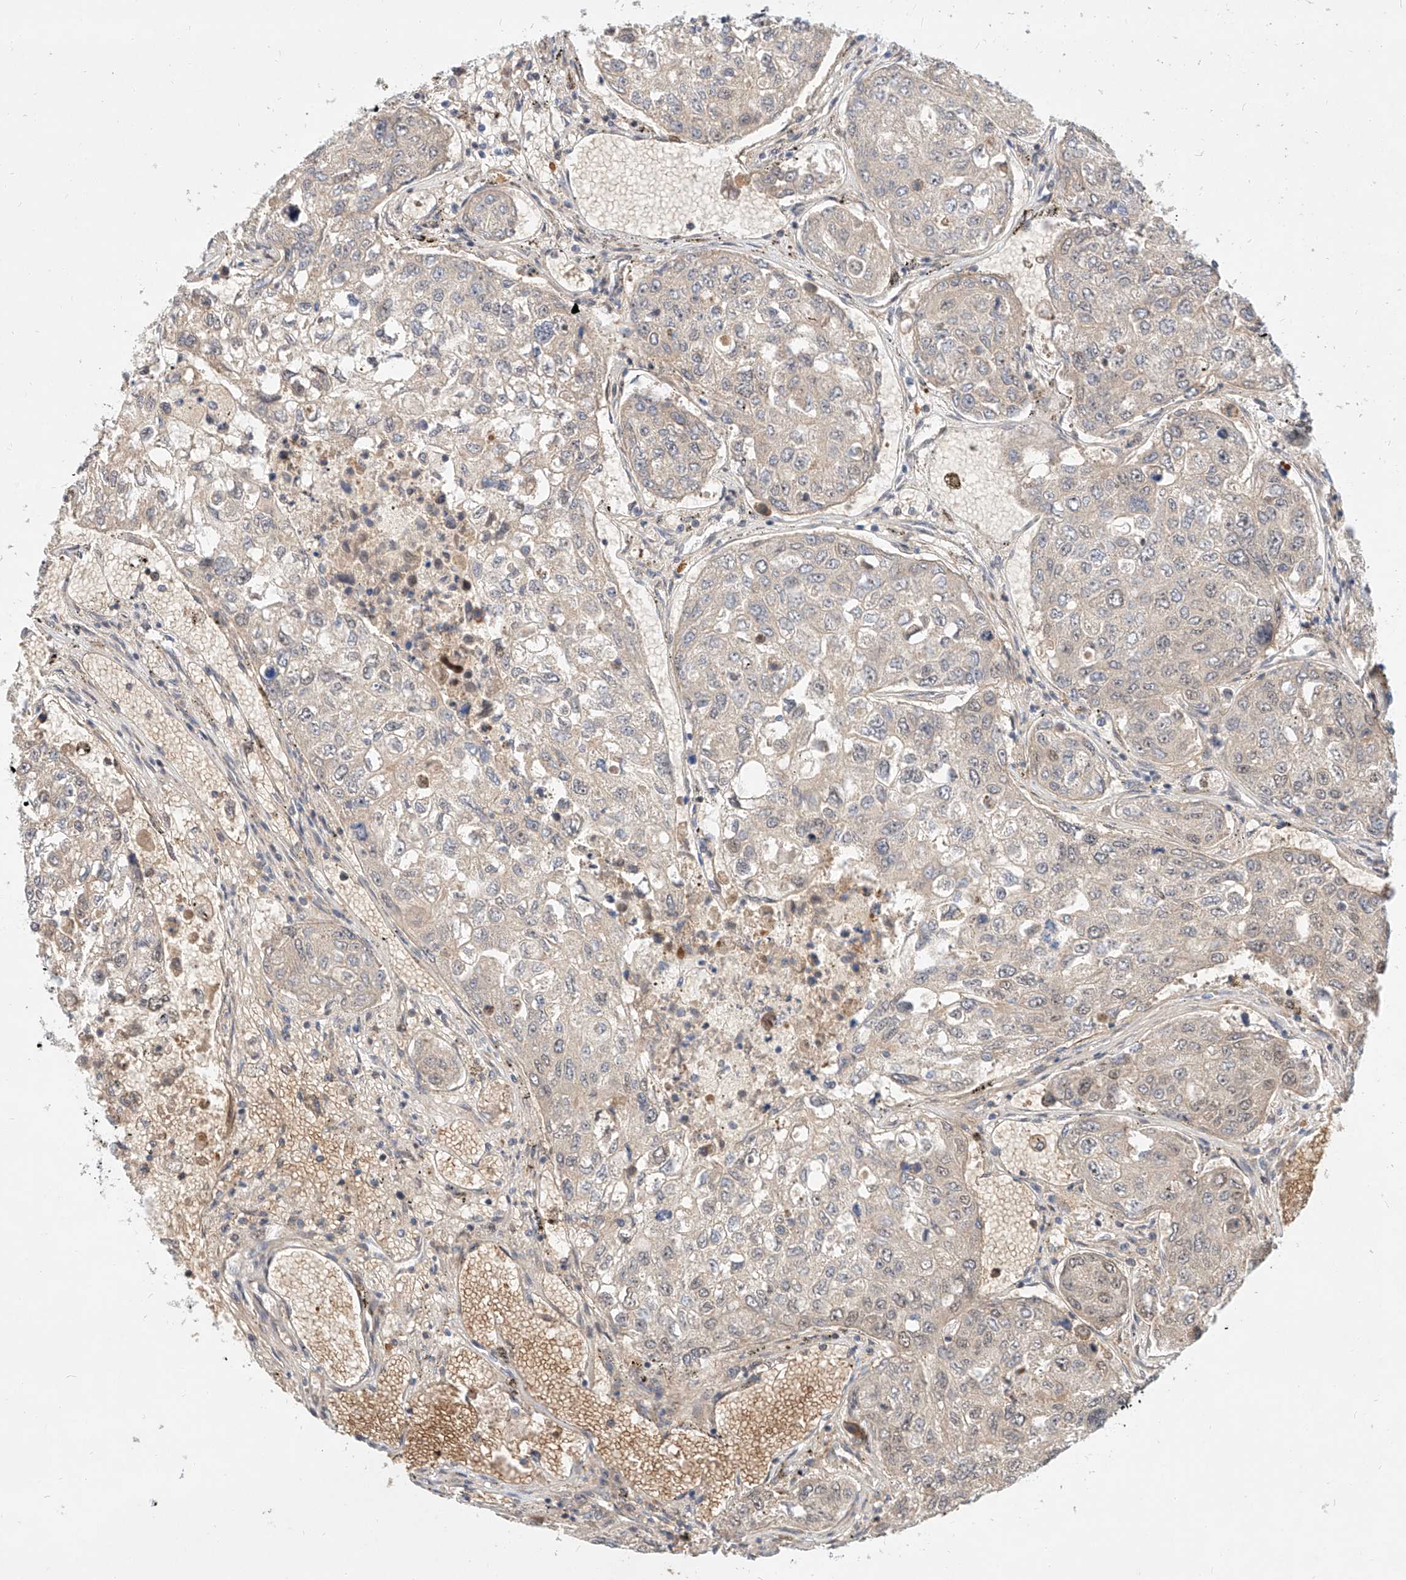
{"staining": {"intensity": "weak", "quantity": "<25%", "location": "nuclear"}, "tissue": "urothelial cancer", "cell_type": "Tumor cells", "image_type": "cancer", "snomed": [{"axis": "morphology", "description": "Urothelial carcinoma, High grade"}, {"axis": "topography", "description": "Lymph node"}, {"axis": "topography", "description": "Urinary bladder"}], "caption": "A photomicrograph of human urothelial carcinoma (high-grade) is negative for staining in tumor cells.", "gene": "CBX8", "patient": {"sex": "male", "age": 51}}